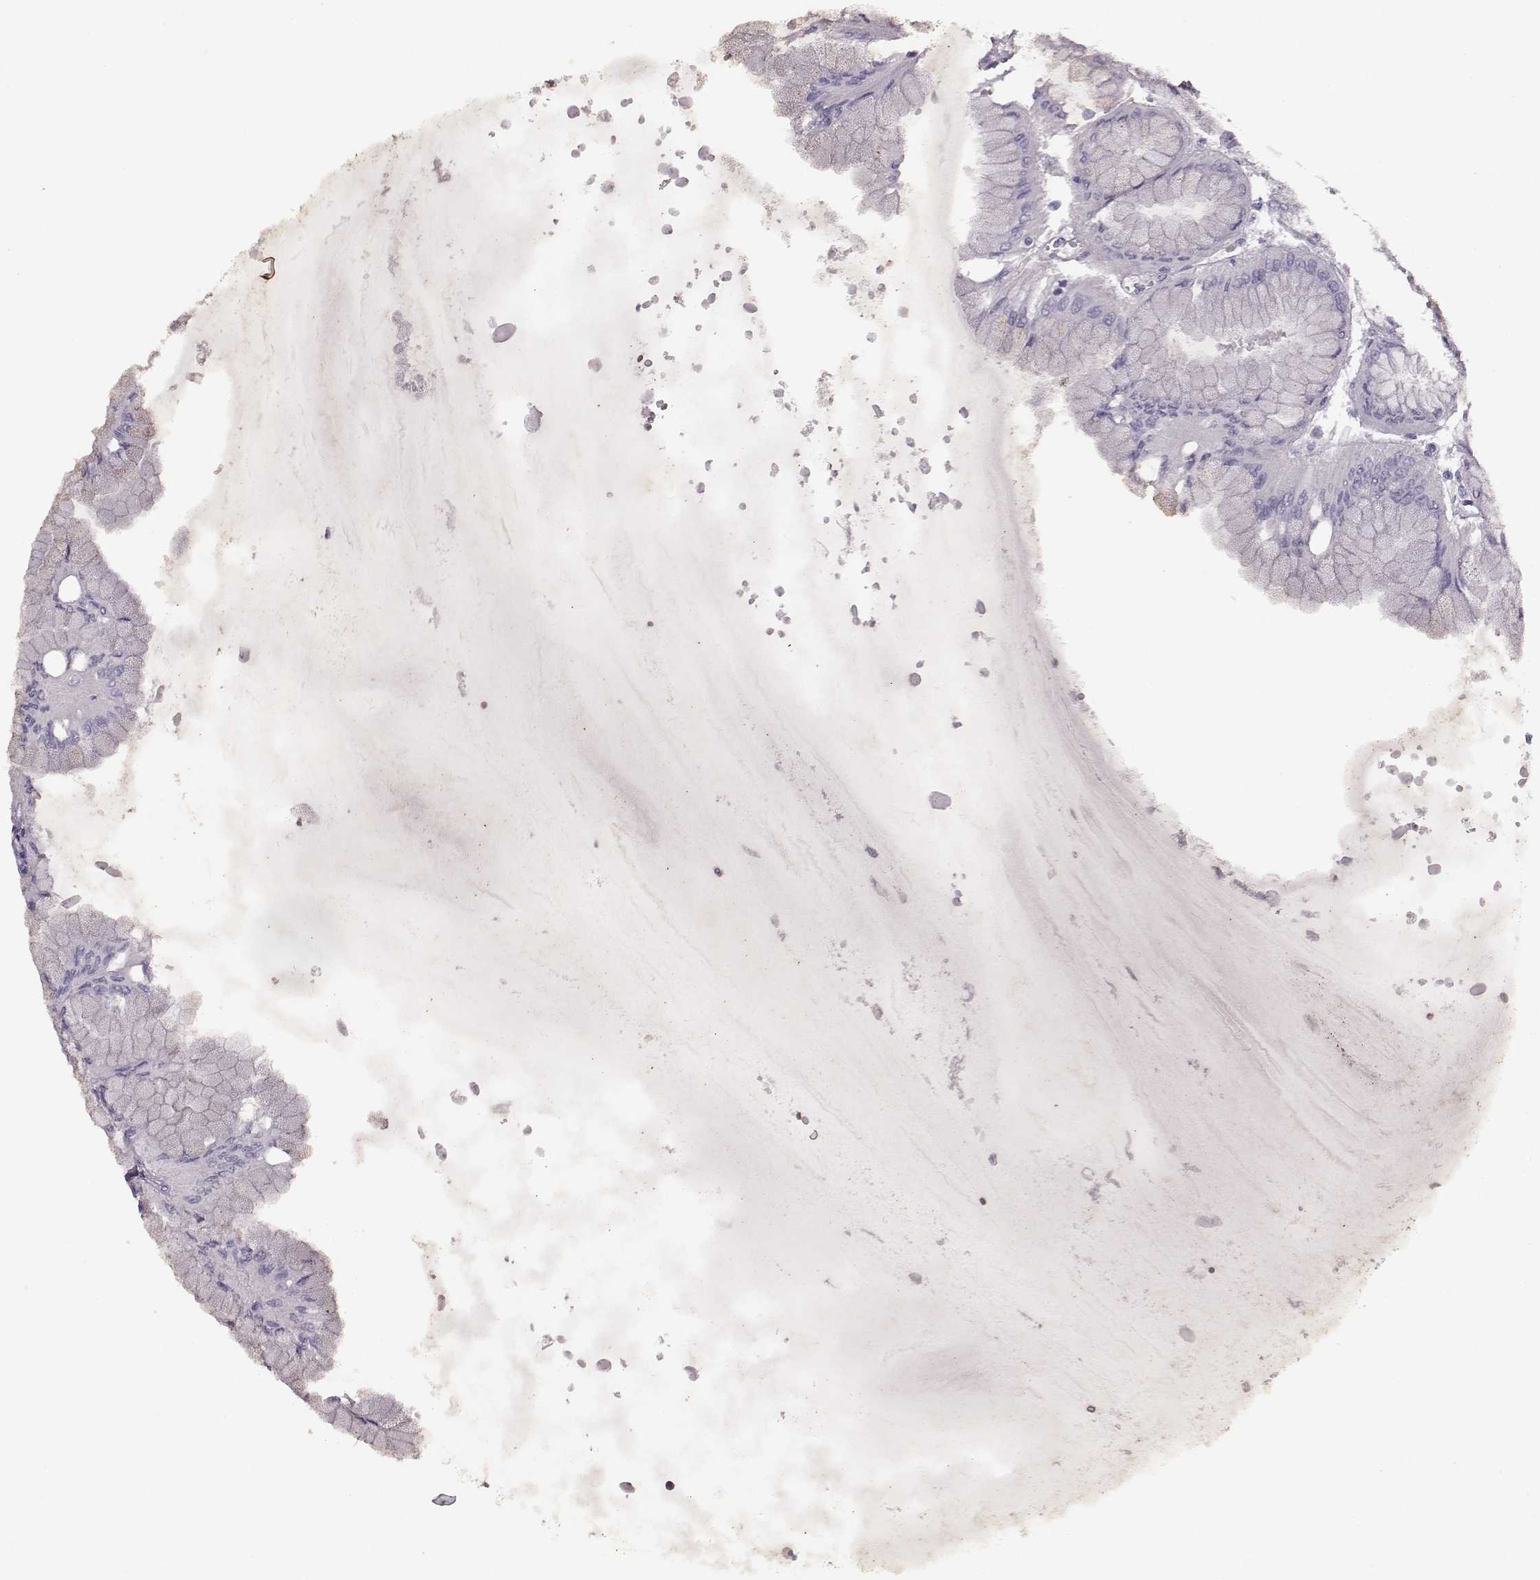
{"staining": {"intensity": "negative", "quantity": "none", "location": "none"}, "tissue": "stomach", "cell_type": "Glandular cells", "image_type": "normal", "snomed": [{"axis": "morphology", "description": "Normal tissue, NOS"}, {"axis": "topography", "description": "Stomach, upper"}], "caption": "DAB immunohistochemical staining of normal human stomach reveals no significant positivity in glandular cells. Nuclei are stained in blue.", "gene": "JSRP1", "patient": {"sex": "male", "age": 60}}